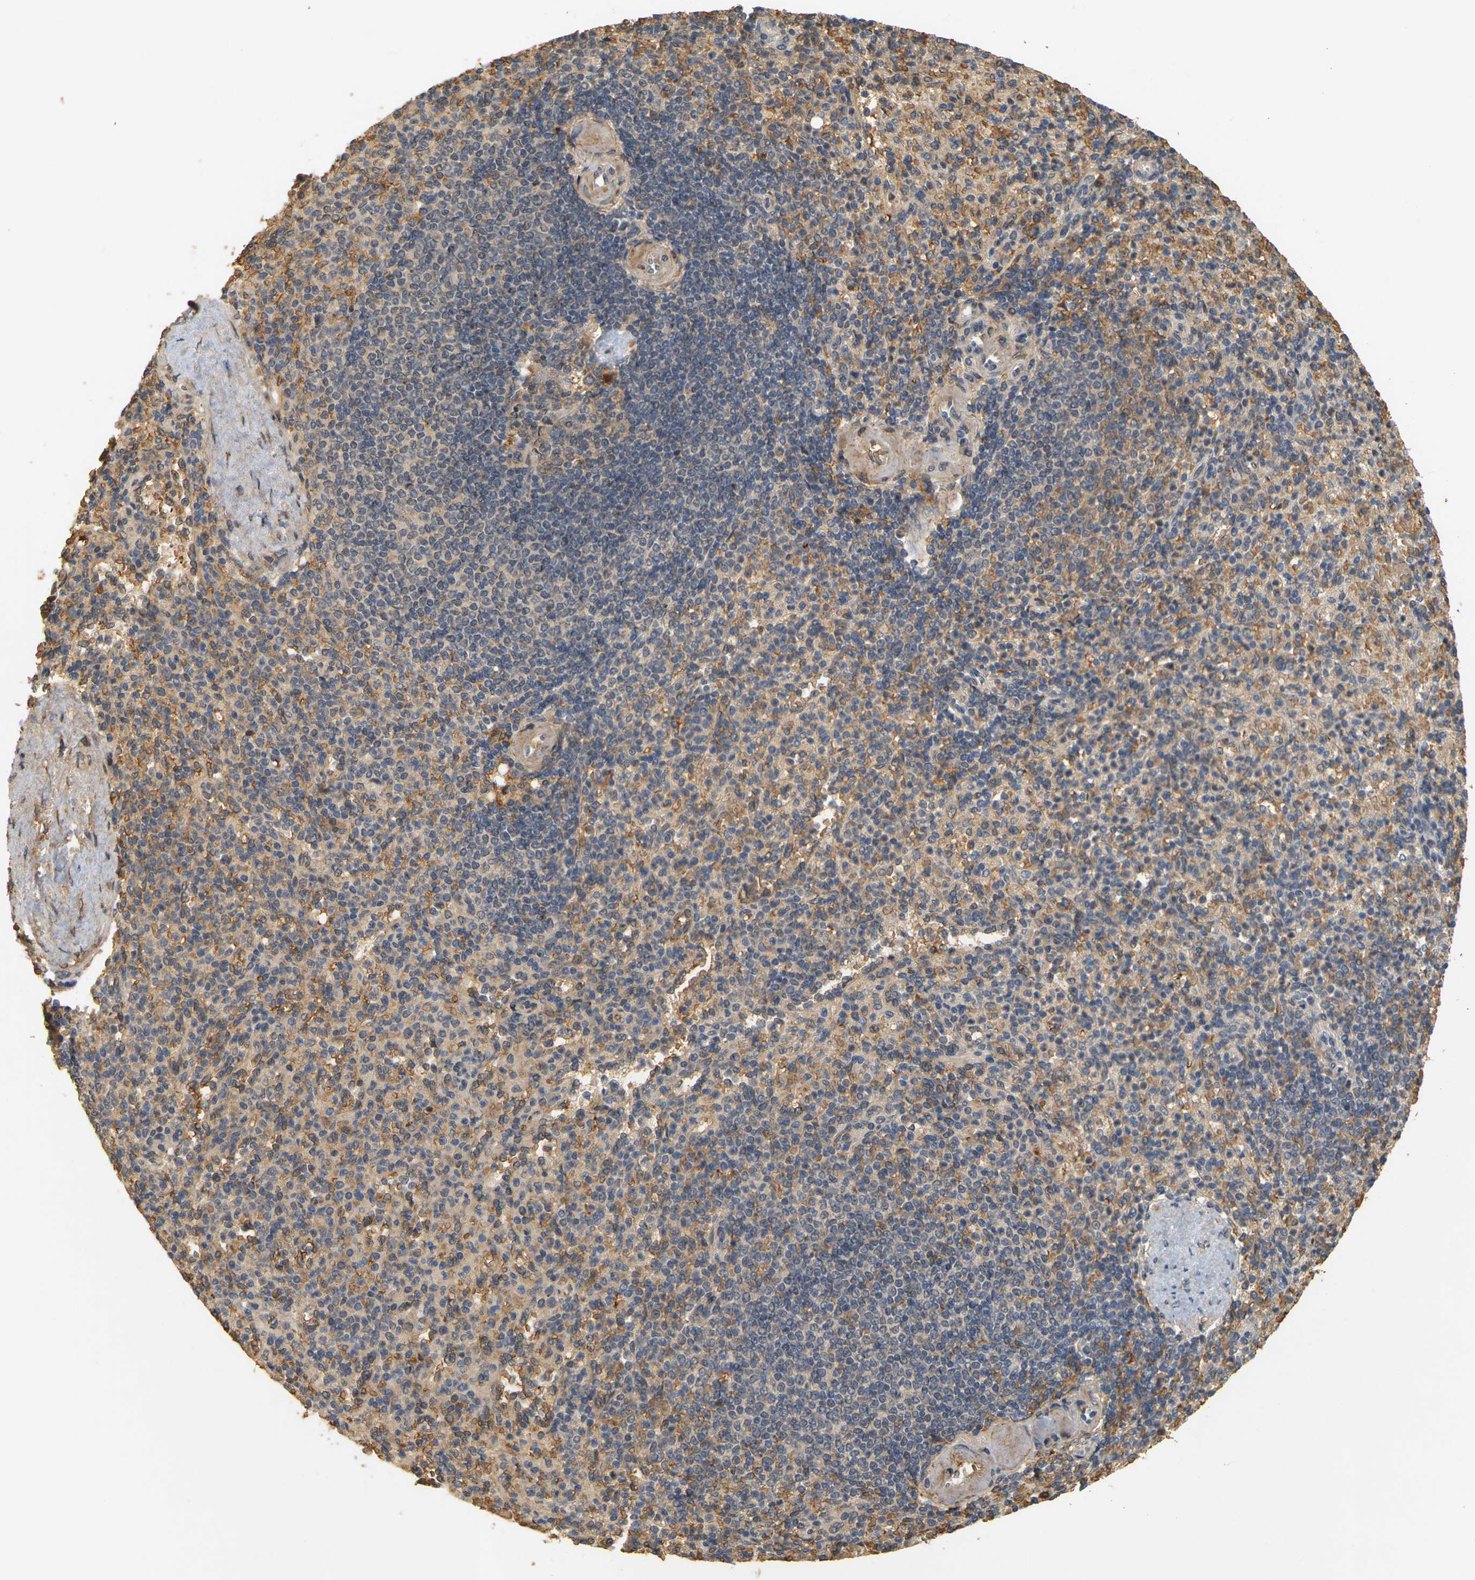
{"staining": {"intensity": "weak", "quantity": ">75%", "location": "cytoplasmic/membranous"}, "tissue": "spleen", "cell_type": "Cells in red pulp", "image_type": "normal", "snomed": [{"axis": "morphology", "description": "Normal tissue, NOS"}, {"axis": "topography", "description": "Spleen"}], "caption": "Immunohistochemistry (IHC) of benign spleen exhibits low levels of weak cytoplasmic/membranous expression in approximately >75% of cells in red pulp. (DAB IHC, brown staining for protein, blue staining for nuclei).", "gene": "MEGF9", "patient": {"sex": "female", "age": 74}}